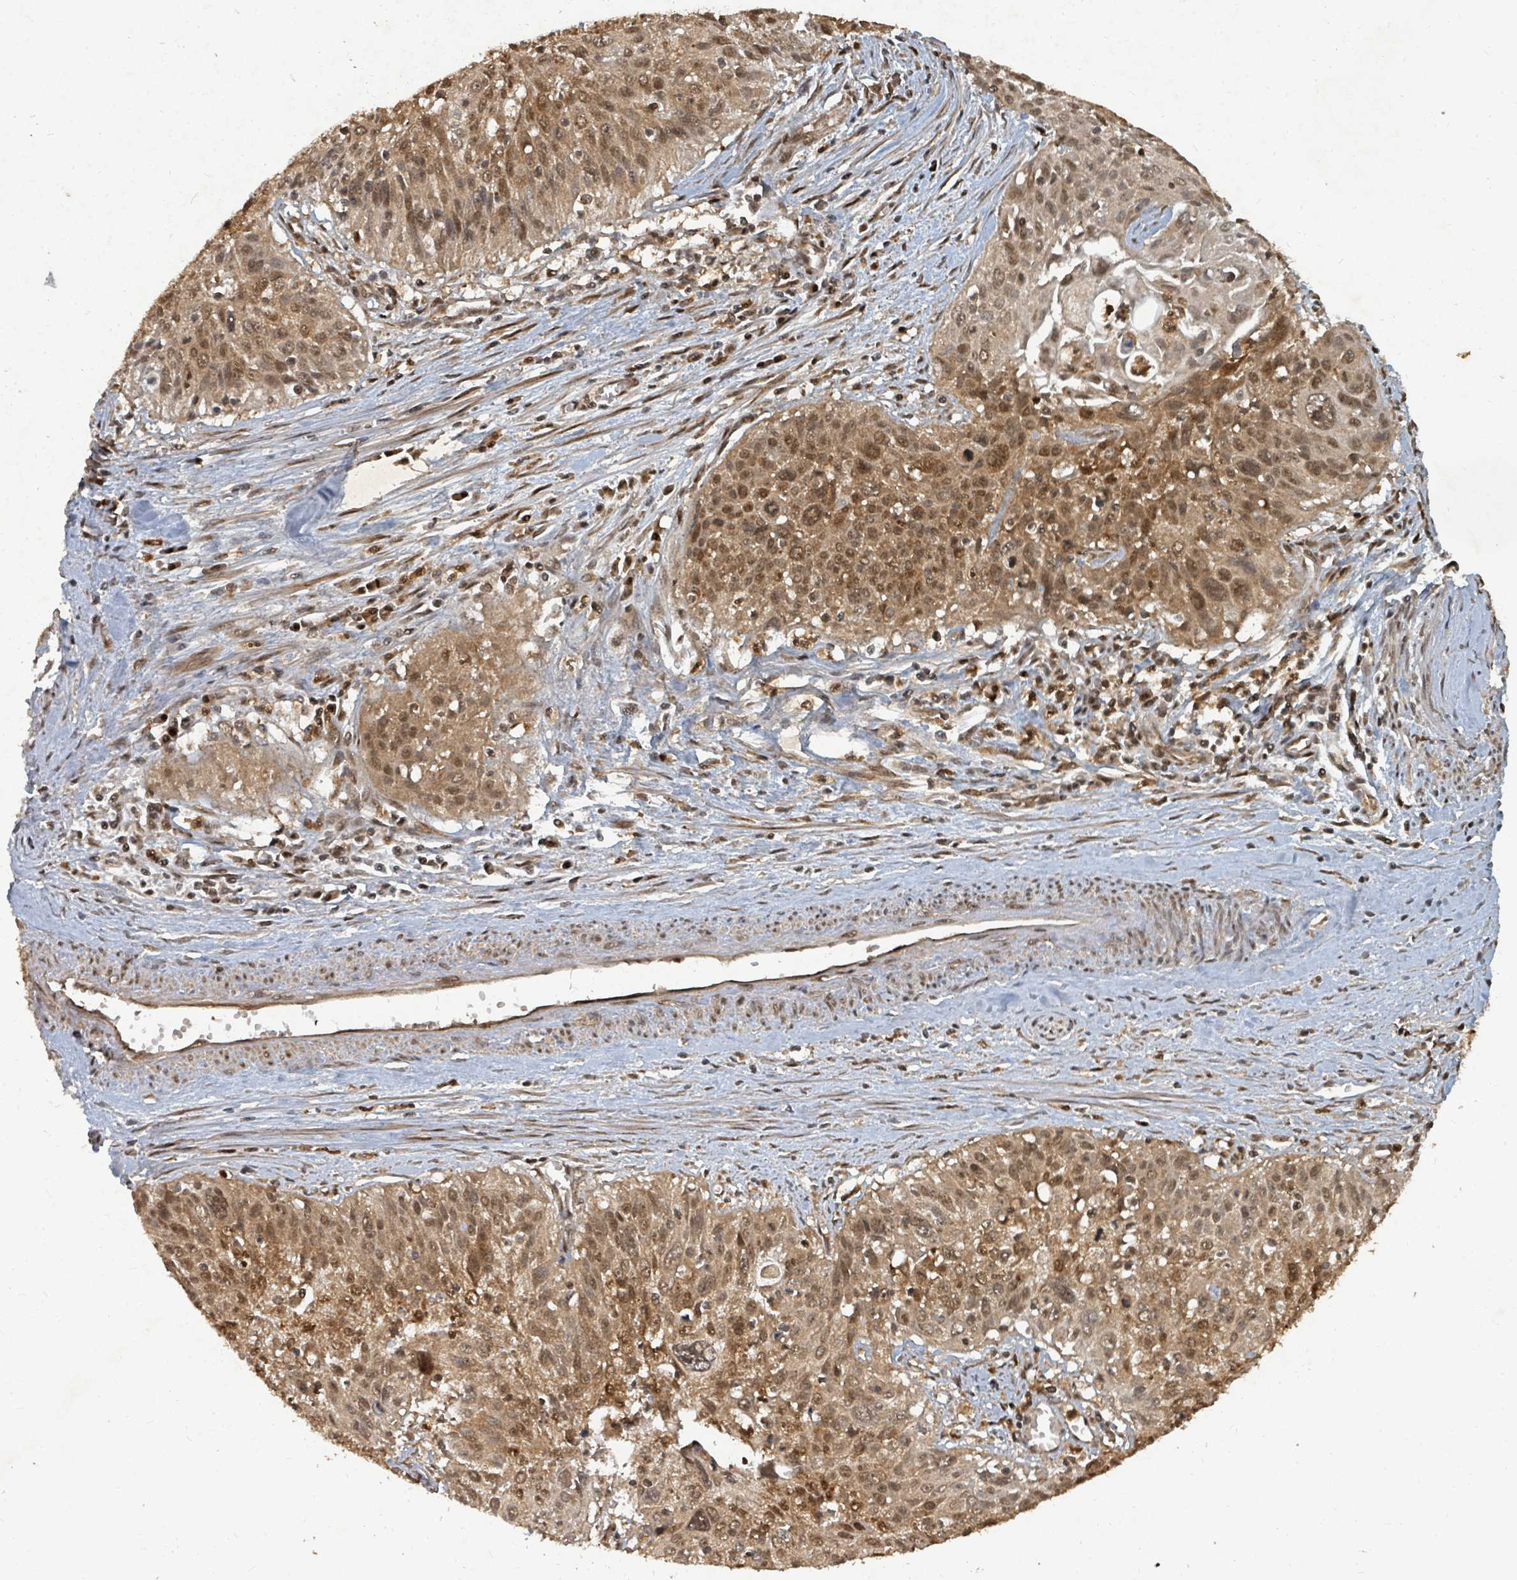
{"staining": {"intensity": "moderate", "quantity": ">75%", "location": "cytoplasmic/membranous,nuclear"}, "tissue": "cervical cancer", "cell_type": "Tumor cells", "image_type": "cancer", "snomed": [{"axis": "morphology", "description": "Squamous cell carcinoma, NOS"}, {"axis": "topography", "description": "Cervix"}], "caption": "Immunohistochemistry photomicrograph of squamous cell carcinoma (cervical) stained for a protein (brown), which reveals medium levels of moderate cytoplasmic/membranous and nuclear positivity in approximately >75% of tumor cells.", "gene": "KDM4E", "patient": {"sex": "female", "age": 55}}